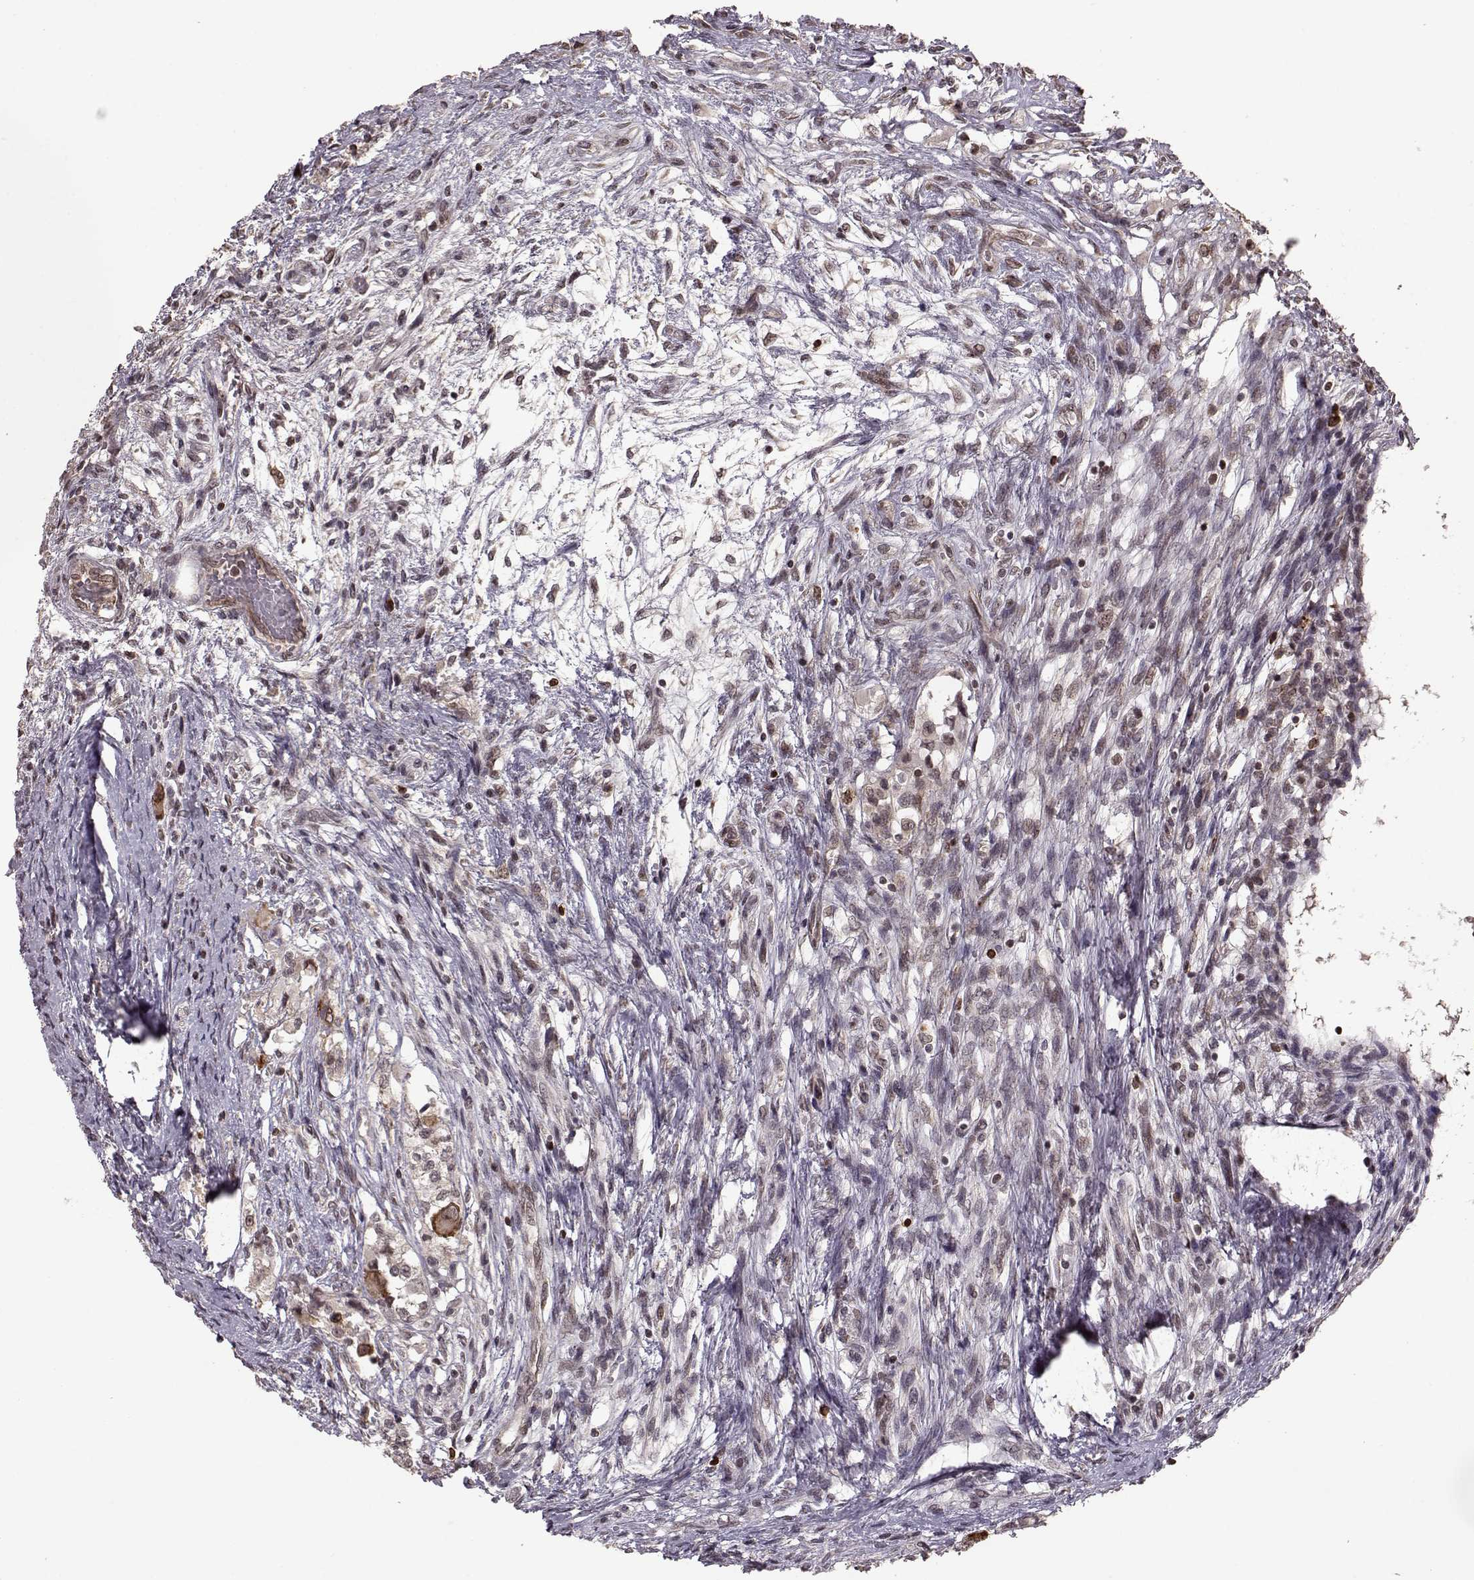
{"staining": {"intensity": "weak", "quantity": "25%-75%", "location": "cytoplasmic/membranous"}, "tissue": "testis cancer", "cell_type": "Tumor cells", "image_type": "cancer", "snomed": [{"axis": "morphology", "description": "Carcinoma, Embryonal, NOS"}, {"axis": "topography", "description": "Testis"}], "caption": "About 25%-75% of tumor cells in embryonal carcinoma (testis) show weak cytoplasmic/membranous protein staining as visualized by brown immunohistochemical staining.", "gene": "ELOVL5", "patient": {"sex": "male", "age": 37}}